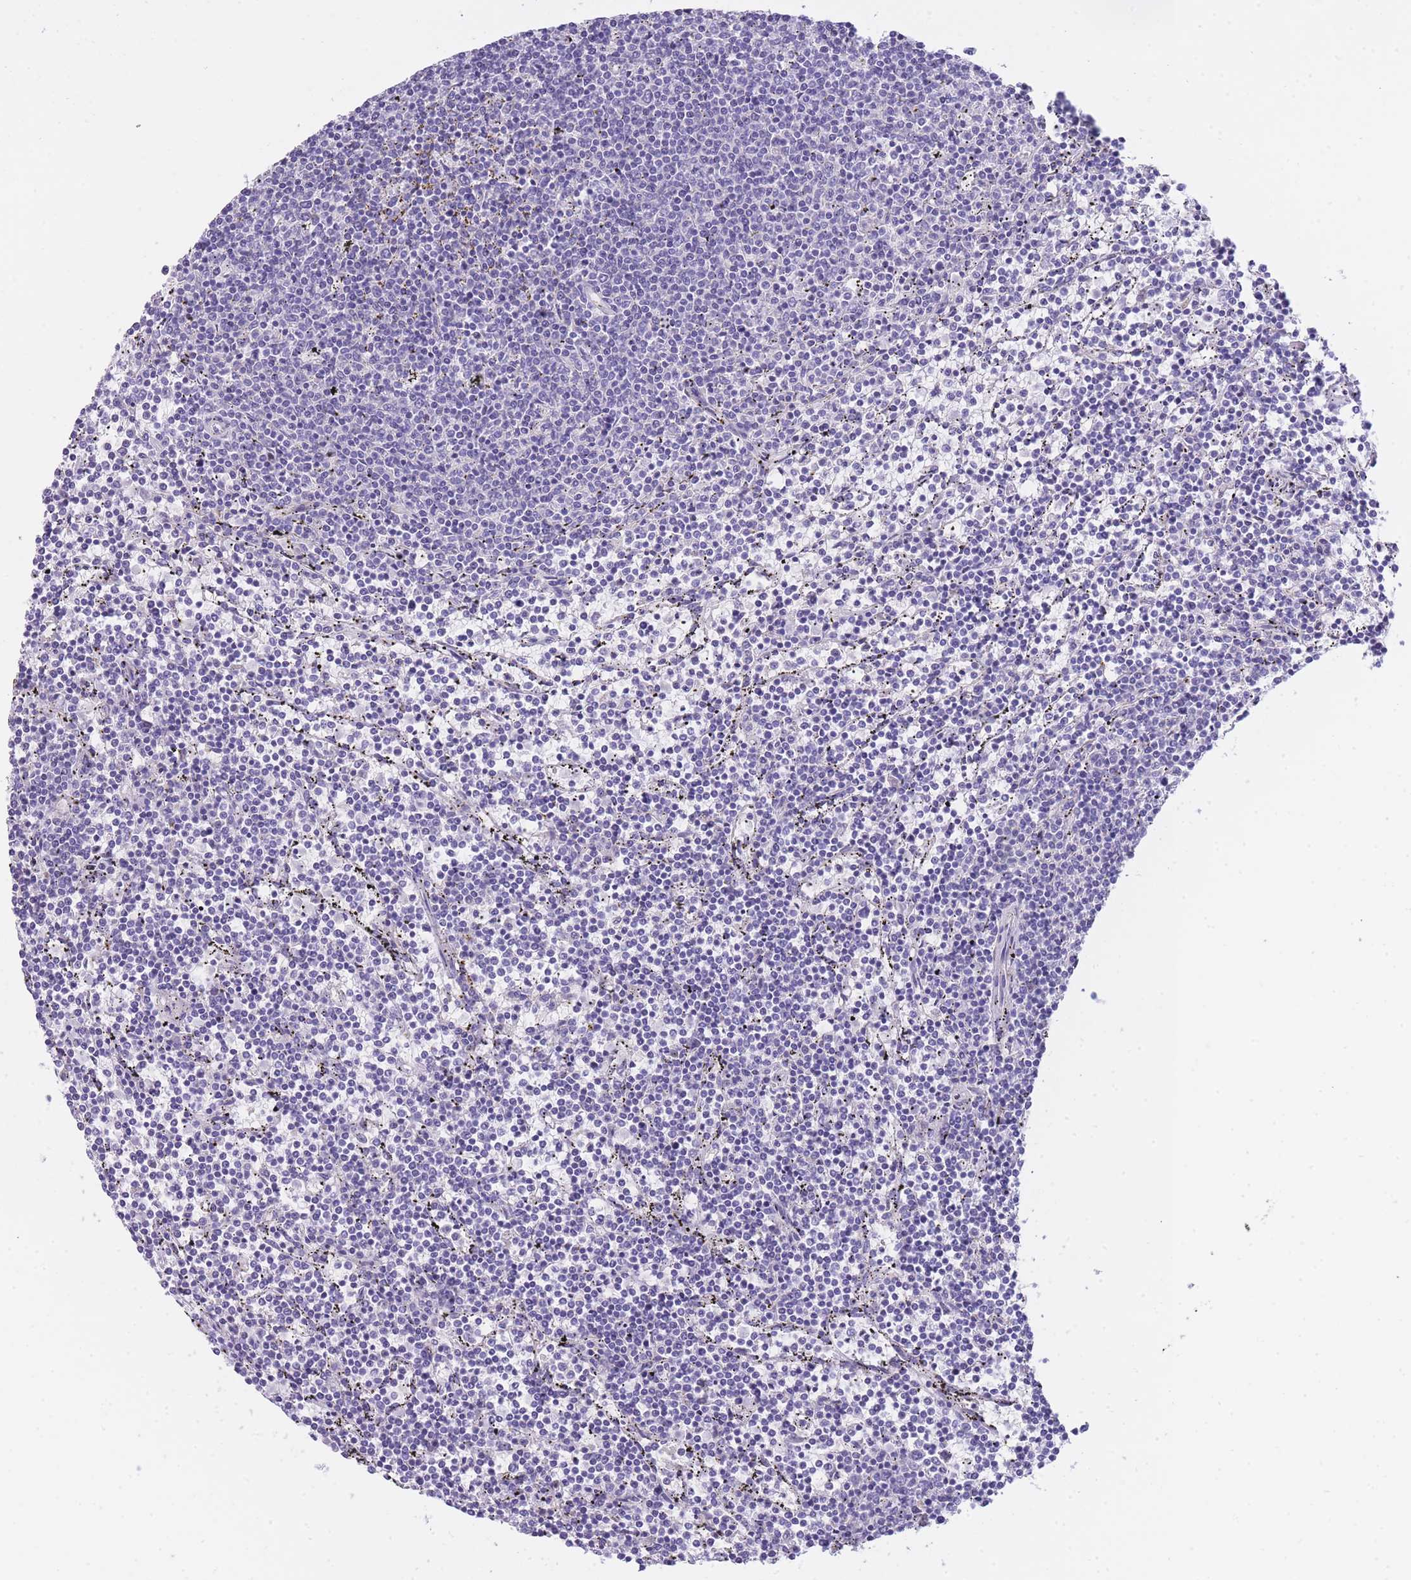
{"staining": {"intensity": "negative", "quantity": "none", "location": "none"}, "tissue": "lymphoma", "cell_type": "Tumor cells", "image_type": "cancer", "snomed": [{"axis": "morphology", "description": "Malignant lymphoma, non-Hodgkin's type, Low grade"}, {"axis": "topography", "description": "Spleen"}], "caption": "A micrograph of lymphoma stained for a protein shows no brown staining in tumor cells.", "gene": "PRR23B", "patient": {"sex": "female", "age": 50}}